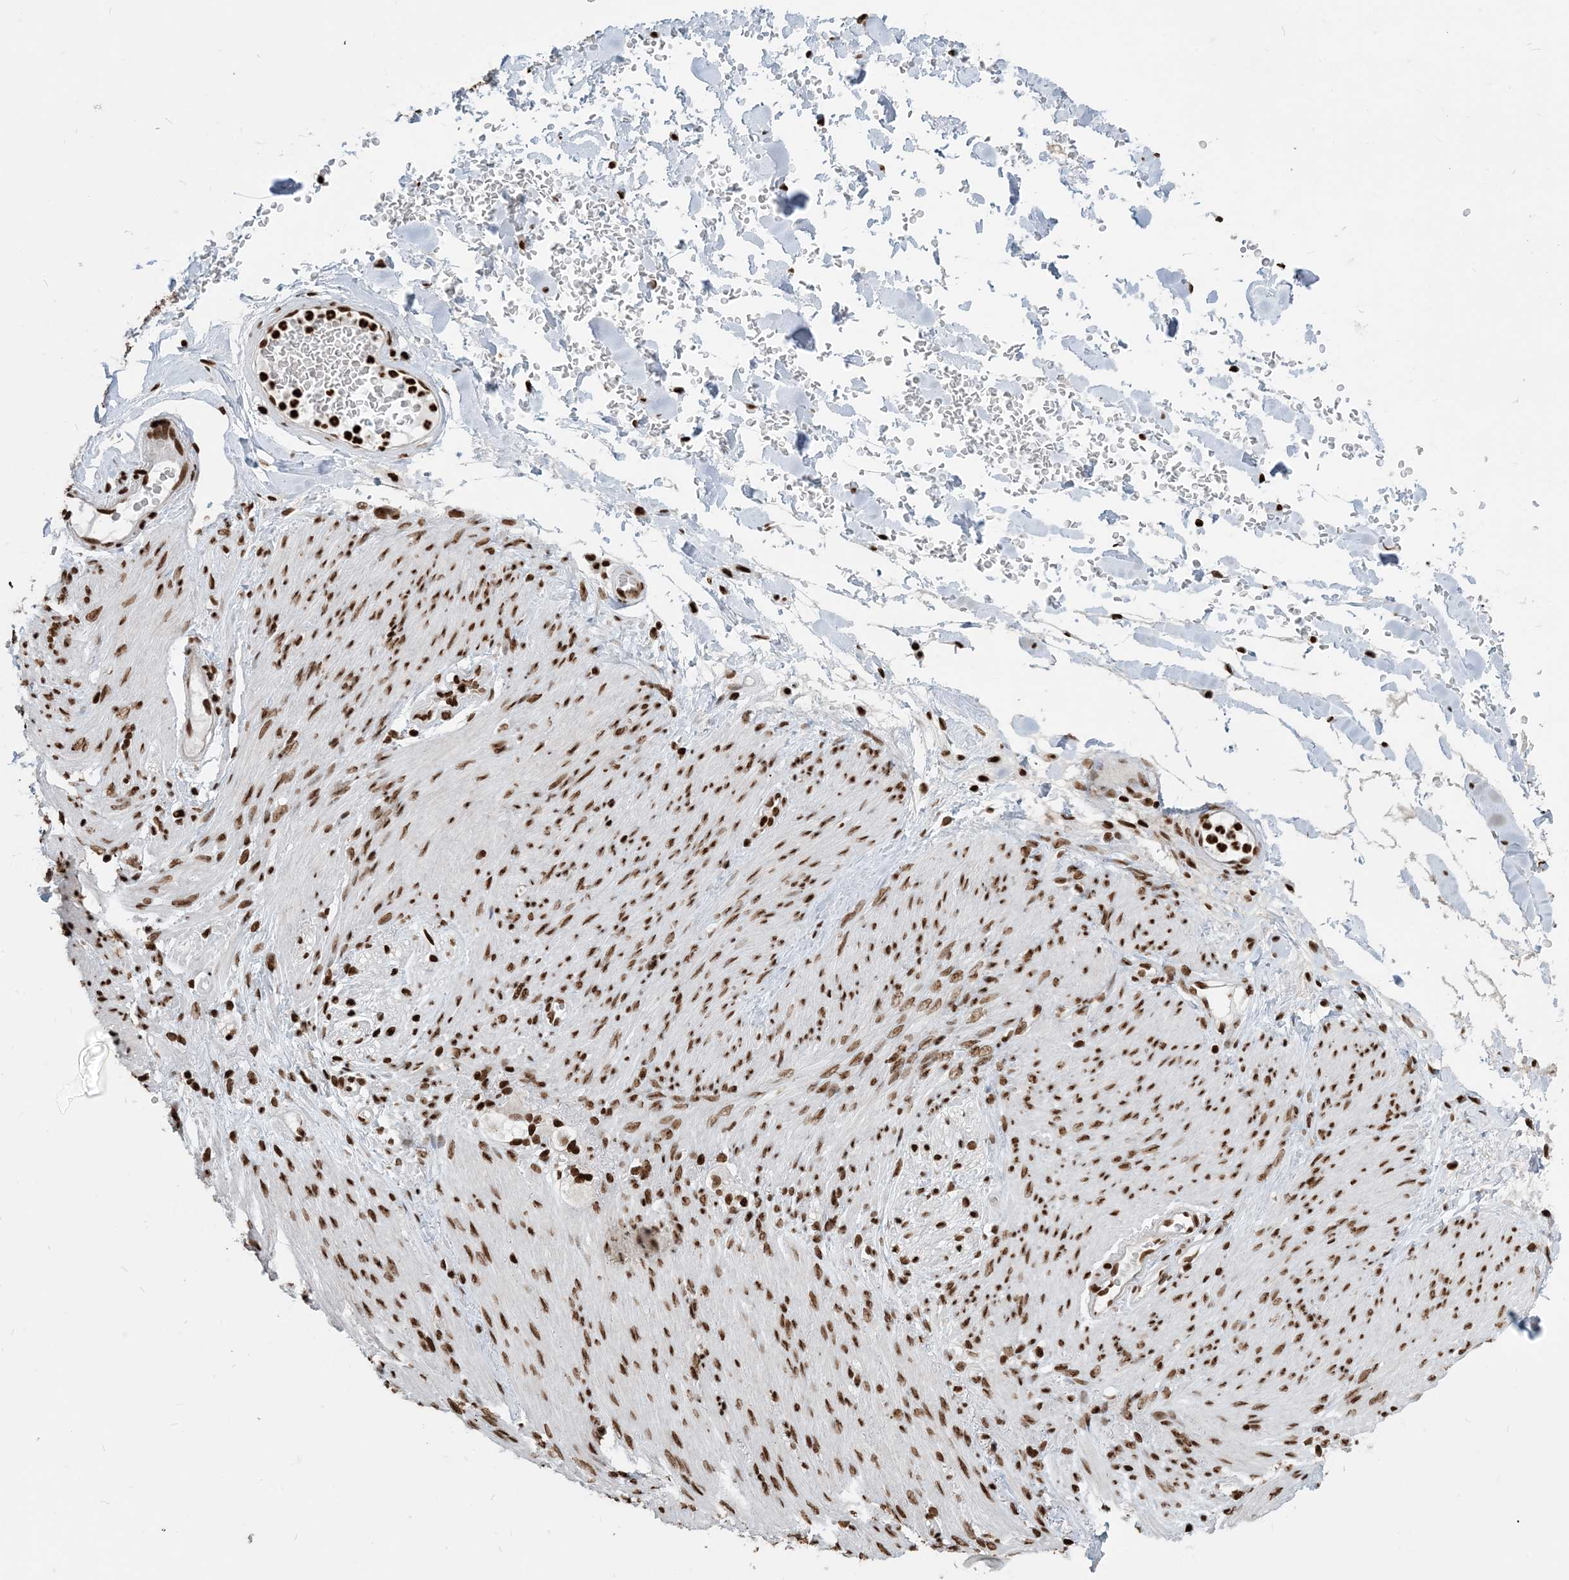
{"staining": {"intensity": "strong", "quantity": ">75%", "location": "nuclear"}, "tissue": "adipose tissue", "cell_type": "Adipocytes", "image_type": "normal", "snomed": [{"axis": "morphology", "description": "Normal tissue, NOS"}, {"axis": "topography", "description": "Colon"}, {"axis": "topography", "description": "Peripheral nerve tissue"}], "caption": "There is high levels of strong nuclear staining in adipocytes of benign adipose tissue, as demonstrated by immunohistochemical staining (brown color).", "gene": "H3", "patient": {"sex": "female", "age": 61}}